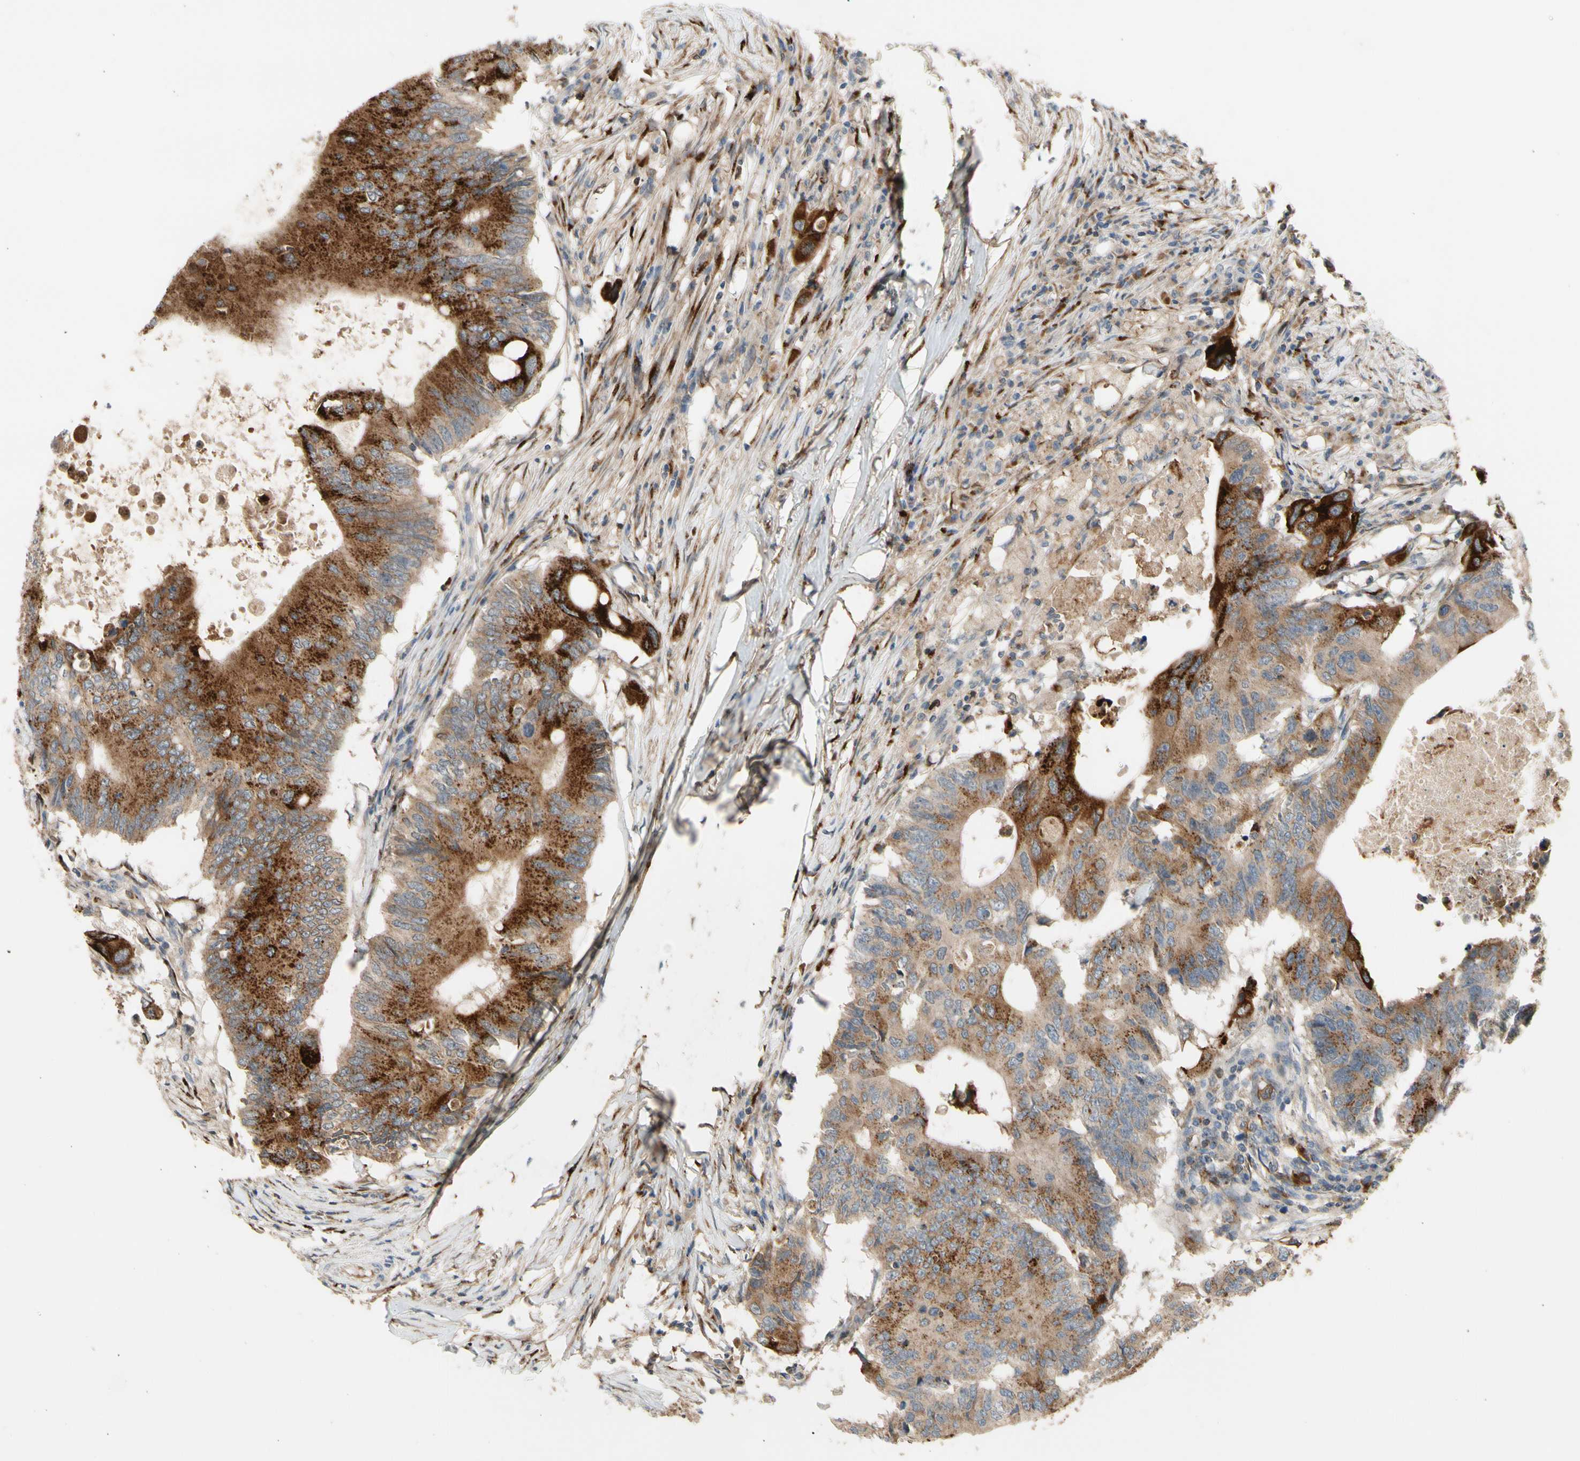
{"staining": {"intensity": "strong", "quantity": ">75%", "location": "cytoplasmic/membranous"}, "tissue": "colorectal cancer", "cell_type": "Tumor cells", "image_type": "cancer", "snomed": [{"axis": "morphology", "description": "Adenocarcinoma, NOS"}, {"axis": "topography", "description": "Colon"}], "caption": "Immunohistochemistry histopathology image of human colorectal cancer (adenocarcinoma) stained for a protein (brown), which demonstrates high levels of strong cytoplasmic/membranous staining in about >75% of tumor cells.", "gene": "GALNT5", "patient": {"sex": "male", "age": 71}}